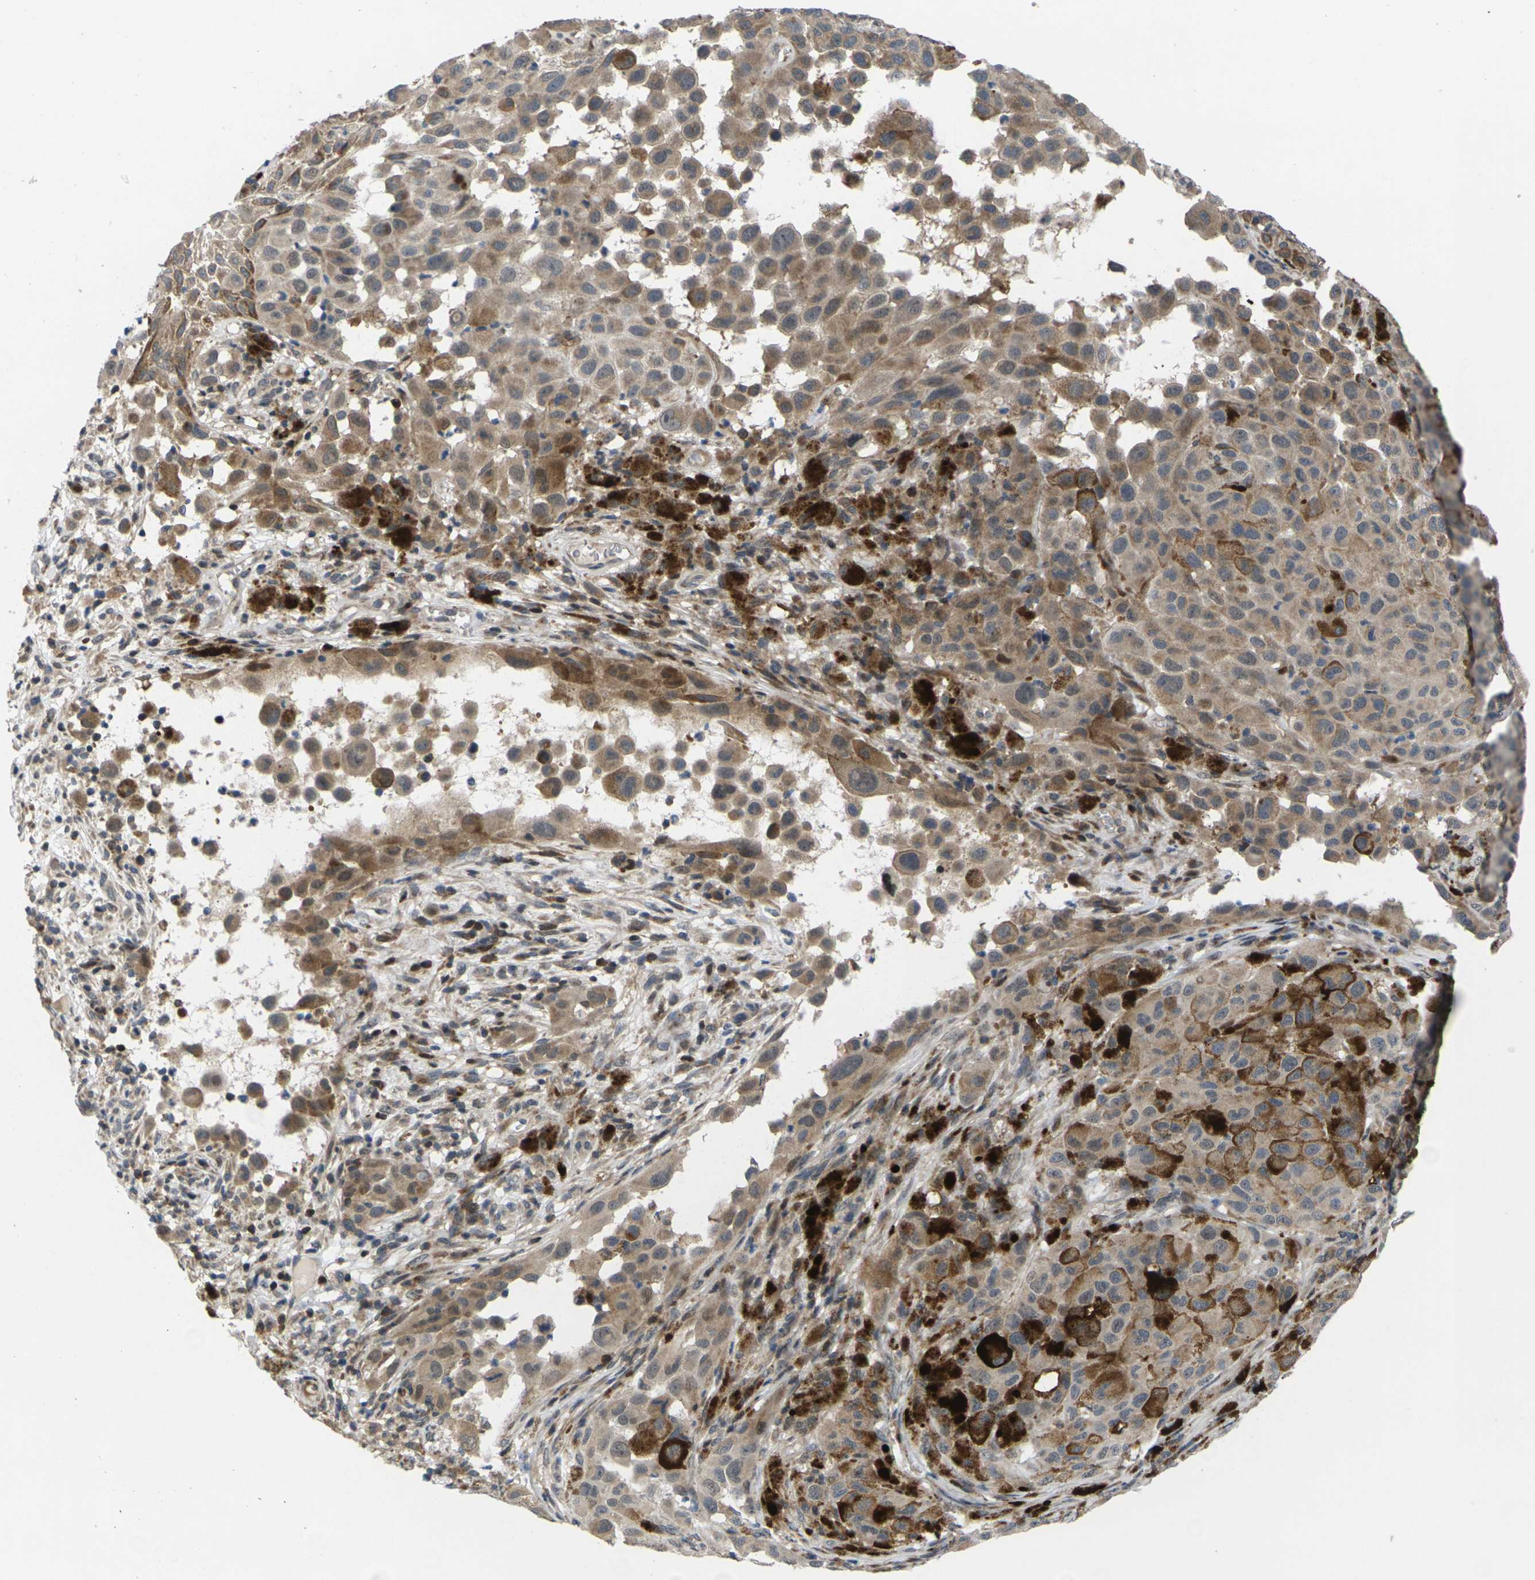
{"staining": {"intensity": "moderate", "quantity": ">75%", "location": "cytoplasmic/membranous"}, "tissue": "melanoma", "cell_type": "Tumor cells", "image_type": "cancer", "snomed": [{"axis": "morphology", "description": "Malignant melanoma, NOS"}, {"axis": "topography", "description": "Skin"}], "caption": "Moderate cytoplasmic/membranous protein positivity is present in approximately >75% of tumor cells in malignant melanoma.", "gene": "RPS6KA3", "patient": {"sex": "male", "age": 96}}